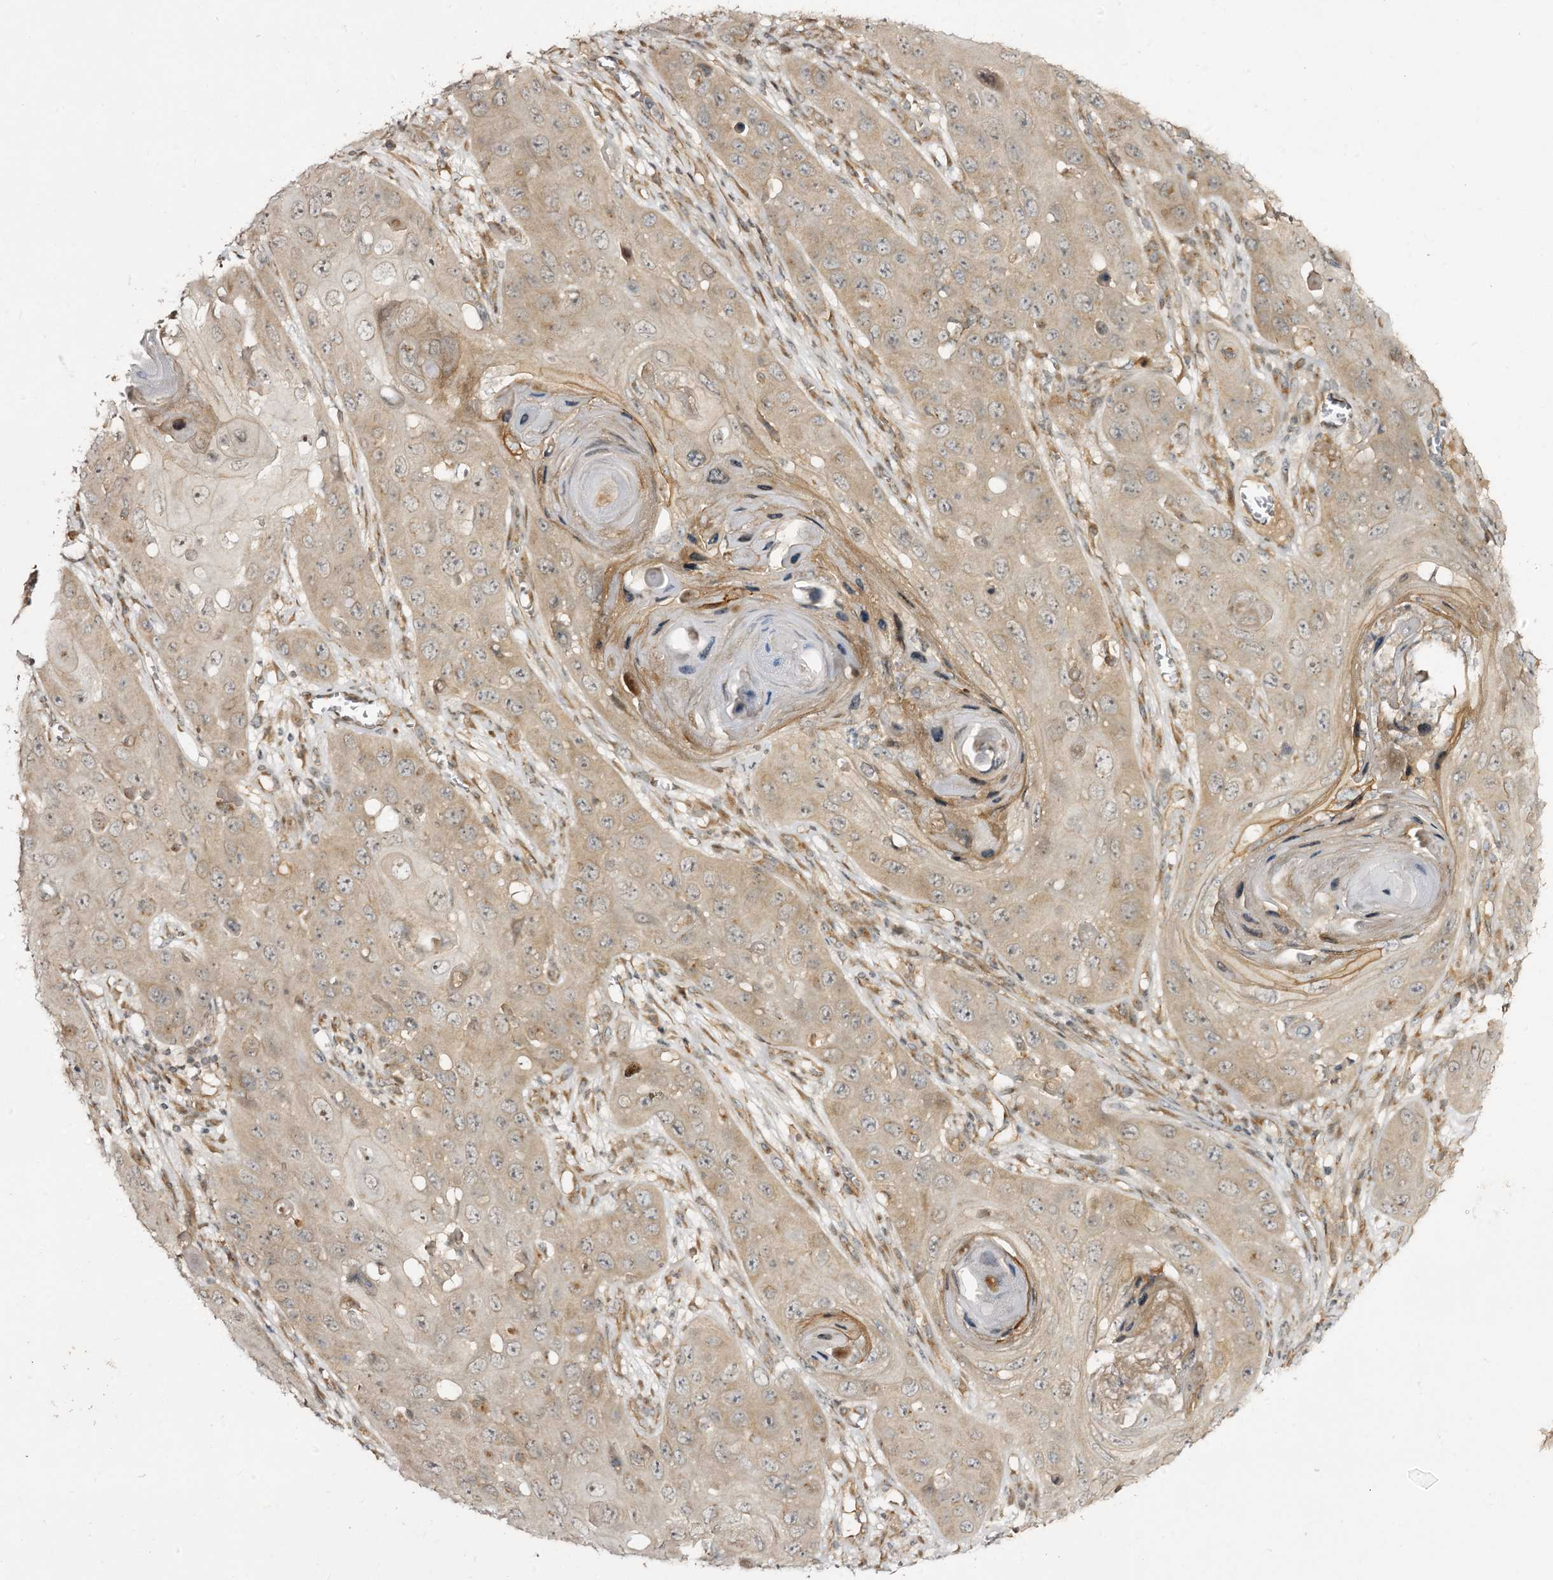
{"staining": {"intensity": "moderate", "quantity": ">75%", "location": "cytoplasmic/membranous"}, "tissue": "skin cancer", "cell_type": "Tumor cells", "image_type": "cancer", "snomed": [{"axis": "morphology", "description": "Squamous cell carcinoma, NOS"}, {"axis": "topography", "description": "Skin"}], "caption": "Skin cancer stained for a protein (brown) shows moderate cytoplasmic/membranous positive expression in approximately >75% of tumor cells.", "gene": "C11orf80", "patient": {"sex": "male", "age": 55}}